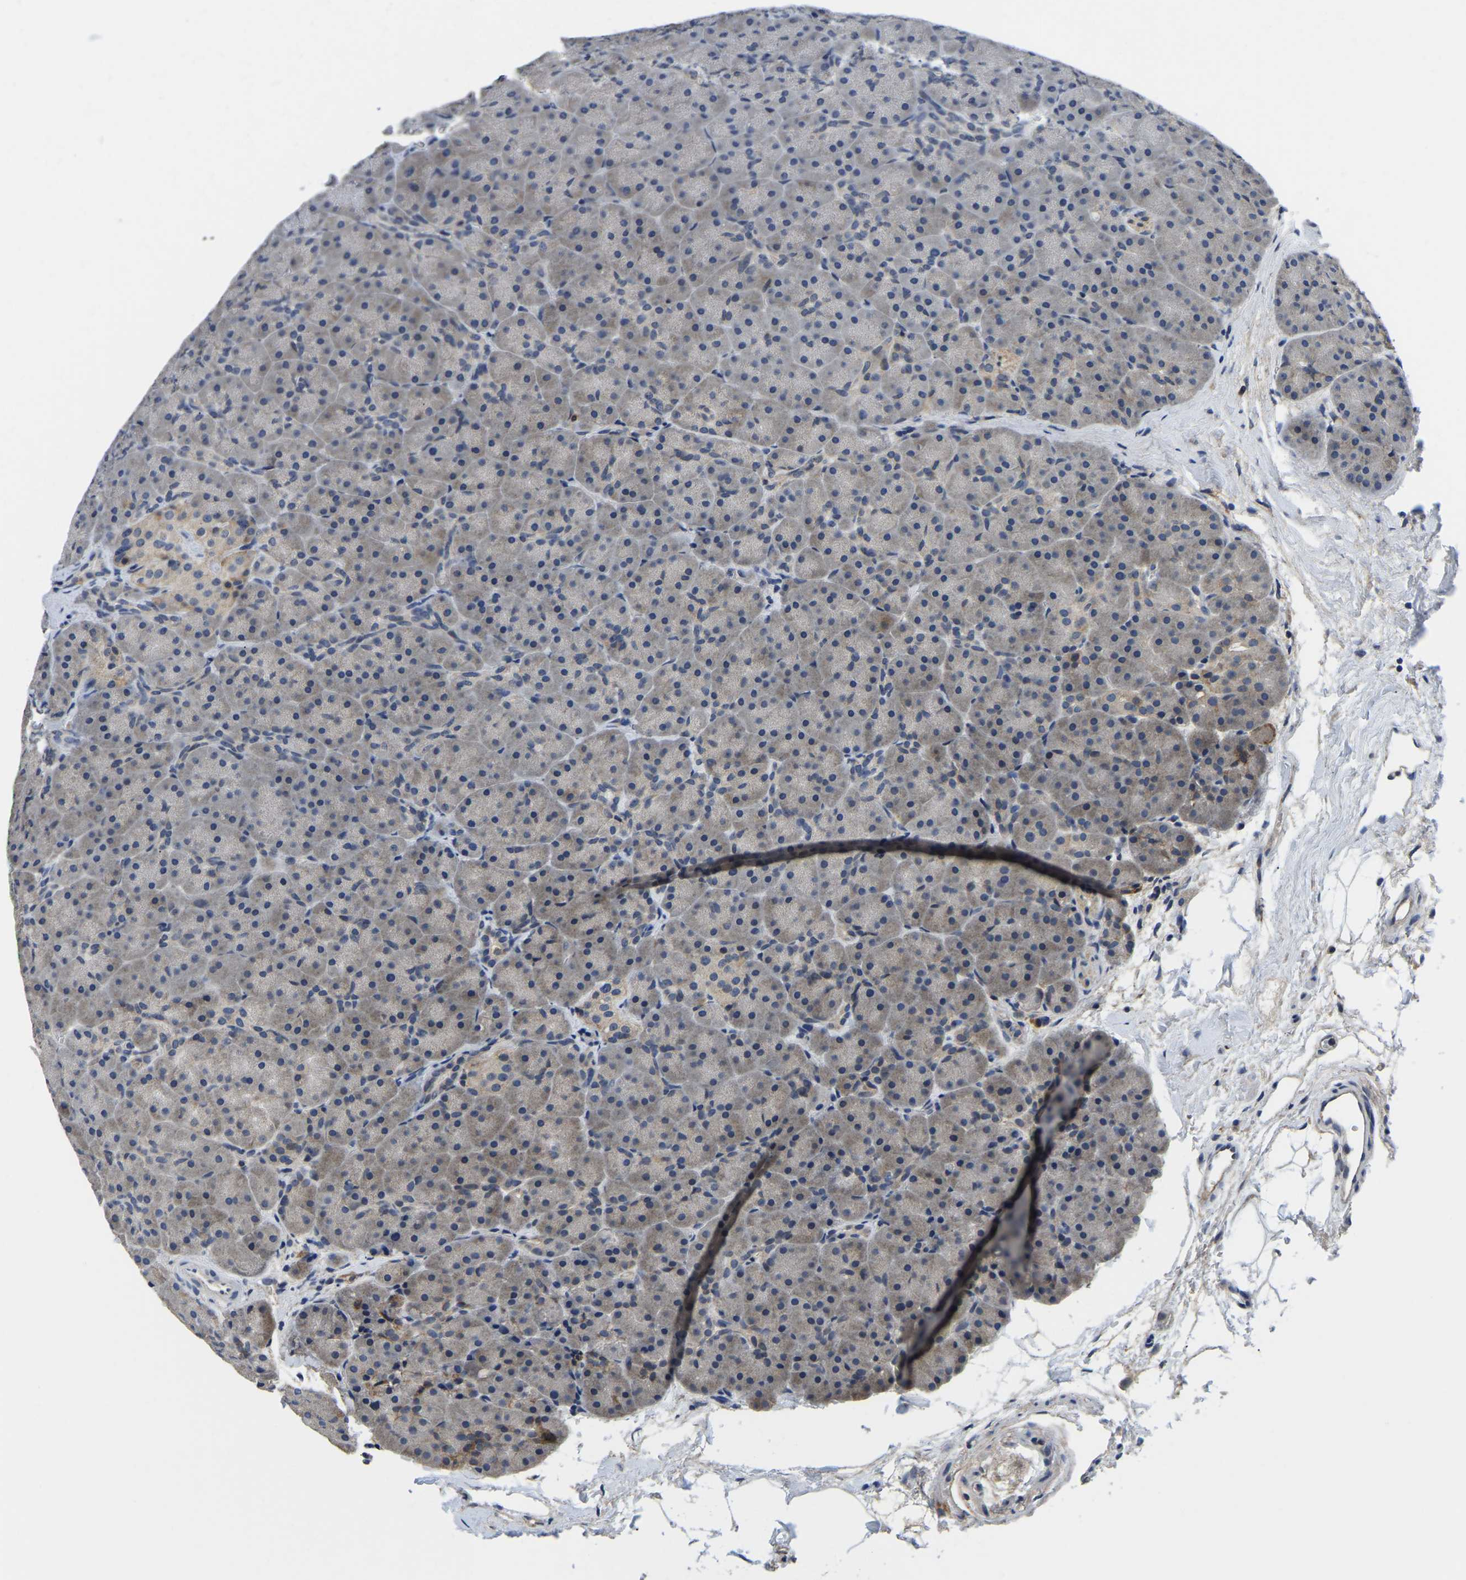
{"staining": {"intensity": "weak", "quantity": "<25%", "location": "cytoplasmic/membranous"}, "tissue": "pancreas", "cell_type": "Exocrine glandular cells", "image_type": "normal", "snomed": [{"axis": "morphology", "description": "Normal tissue, NOS"}, {"axis": "topography", "description": "Pancreas"}], "caption": "A high-resolution photomicrograph shows IHC staining of unremarkable pancreas, which displays no significant staining in exocrine glandular cells. (DAB (3,3'-diaminobenzidine) IHC, high magnification).", "gene": "ITGA2", "patient": {"sex": "male", "age": 66}}